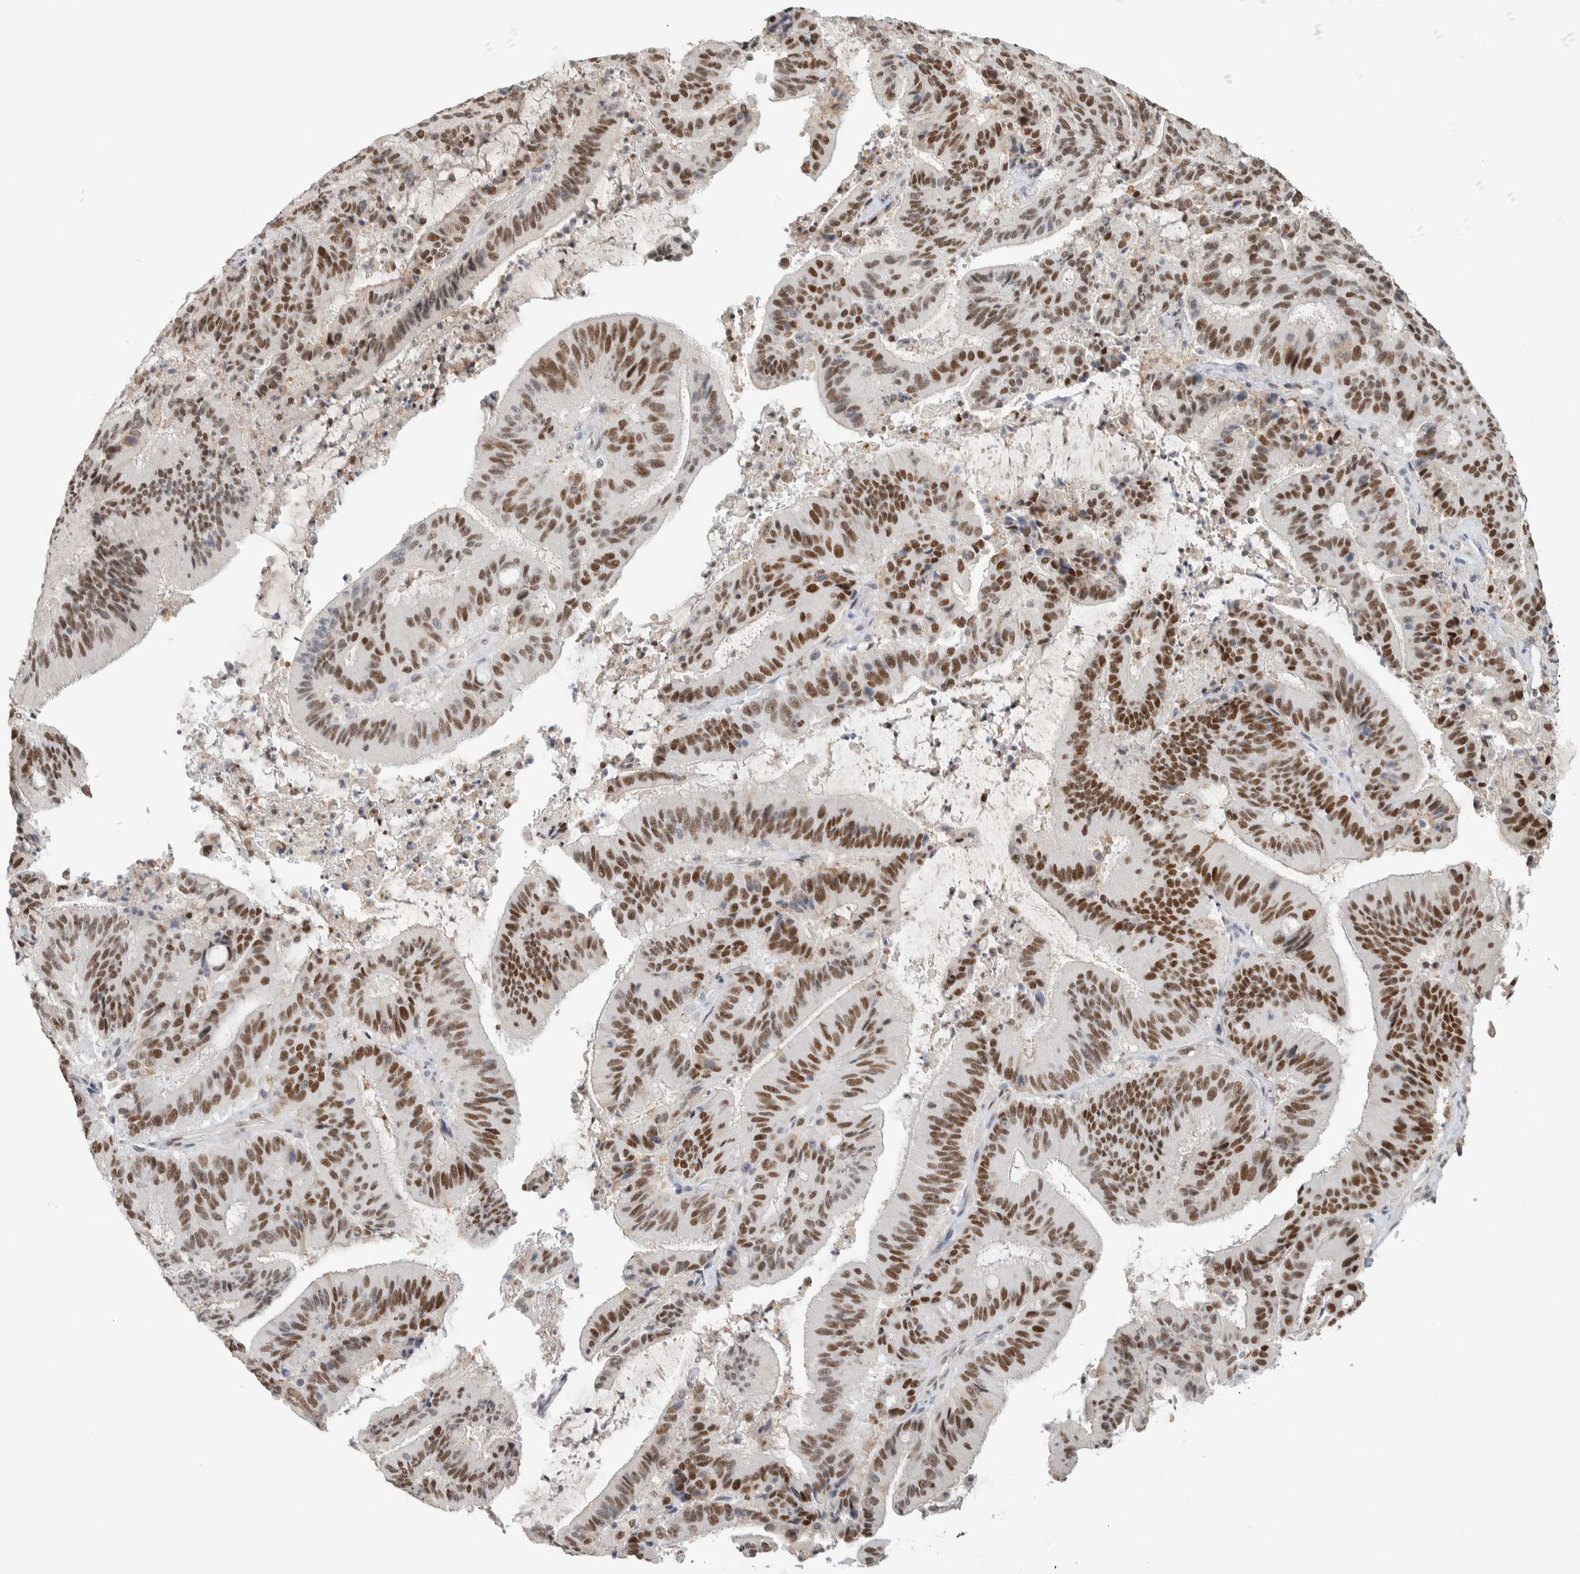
{"staining": {"intensity": "moderate", "quantity": ">75%", "location": "nuclear"}, "tissue": "liver cancer", "cell_type": "Tumor cells", "image_type": "cancer", "snomed": [{"axis": "morphology", "description": "Normal tissue, NOS"}, {"axis": "morphology", "description": "Cholangiocarcinoma"}, {"axis": "topography", "description": "Liver"}, {"axis": "topography", "description": "Peripheral nerve tissue"}], "caption": "Immunohistochemical staining of human cholangiocarcinoma (liver) reveals medium levels of moderate nuclear protein expression in approximately >75% of tumor cells.", "gene": "PUS7", "patient": {"sex": "female", "age": 73}}